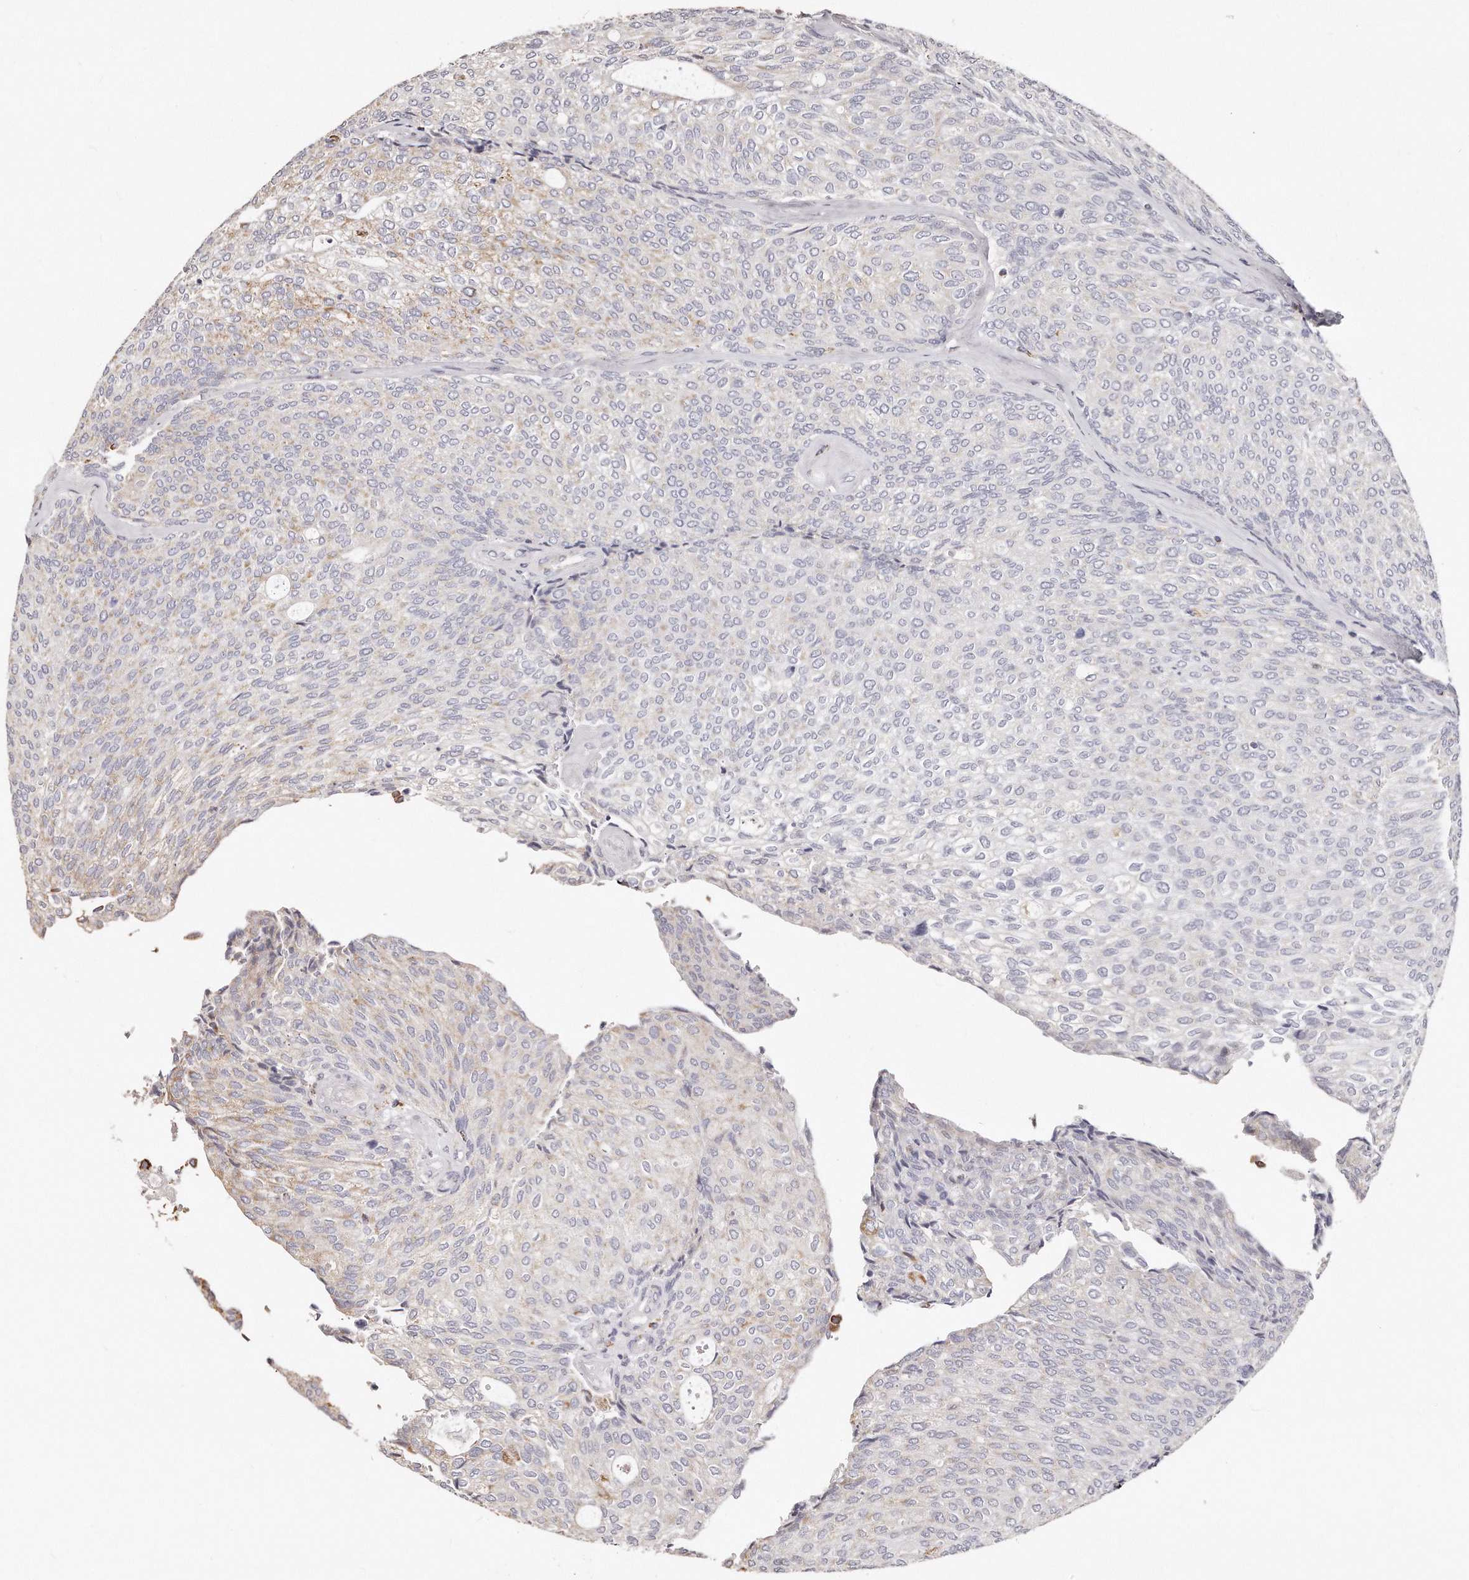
{"staining": {"intensity": "weak", "quantity": "25%-75%", "location": "cytoplasmic/membranous"}, "tissue": "urothelial cancer", "cell_type": "Tumor cells", "image_type": "cancer", "snomed": [{"axis": "morphology", "description": "Urothelial carcinoma, Low grade"}, {"axis": "topography", "description": "Urinary bladder"}], "caption": "This is an image of immunohistochemistry (IHC) staining of urothelial cancer, which shows weak staining in the cytoplasmic/membranous of tumor cells.", "gene": "RTKN", "patient": {"sex": "female", "age": 79}}